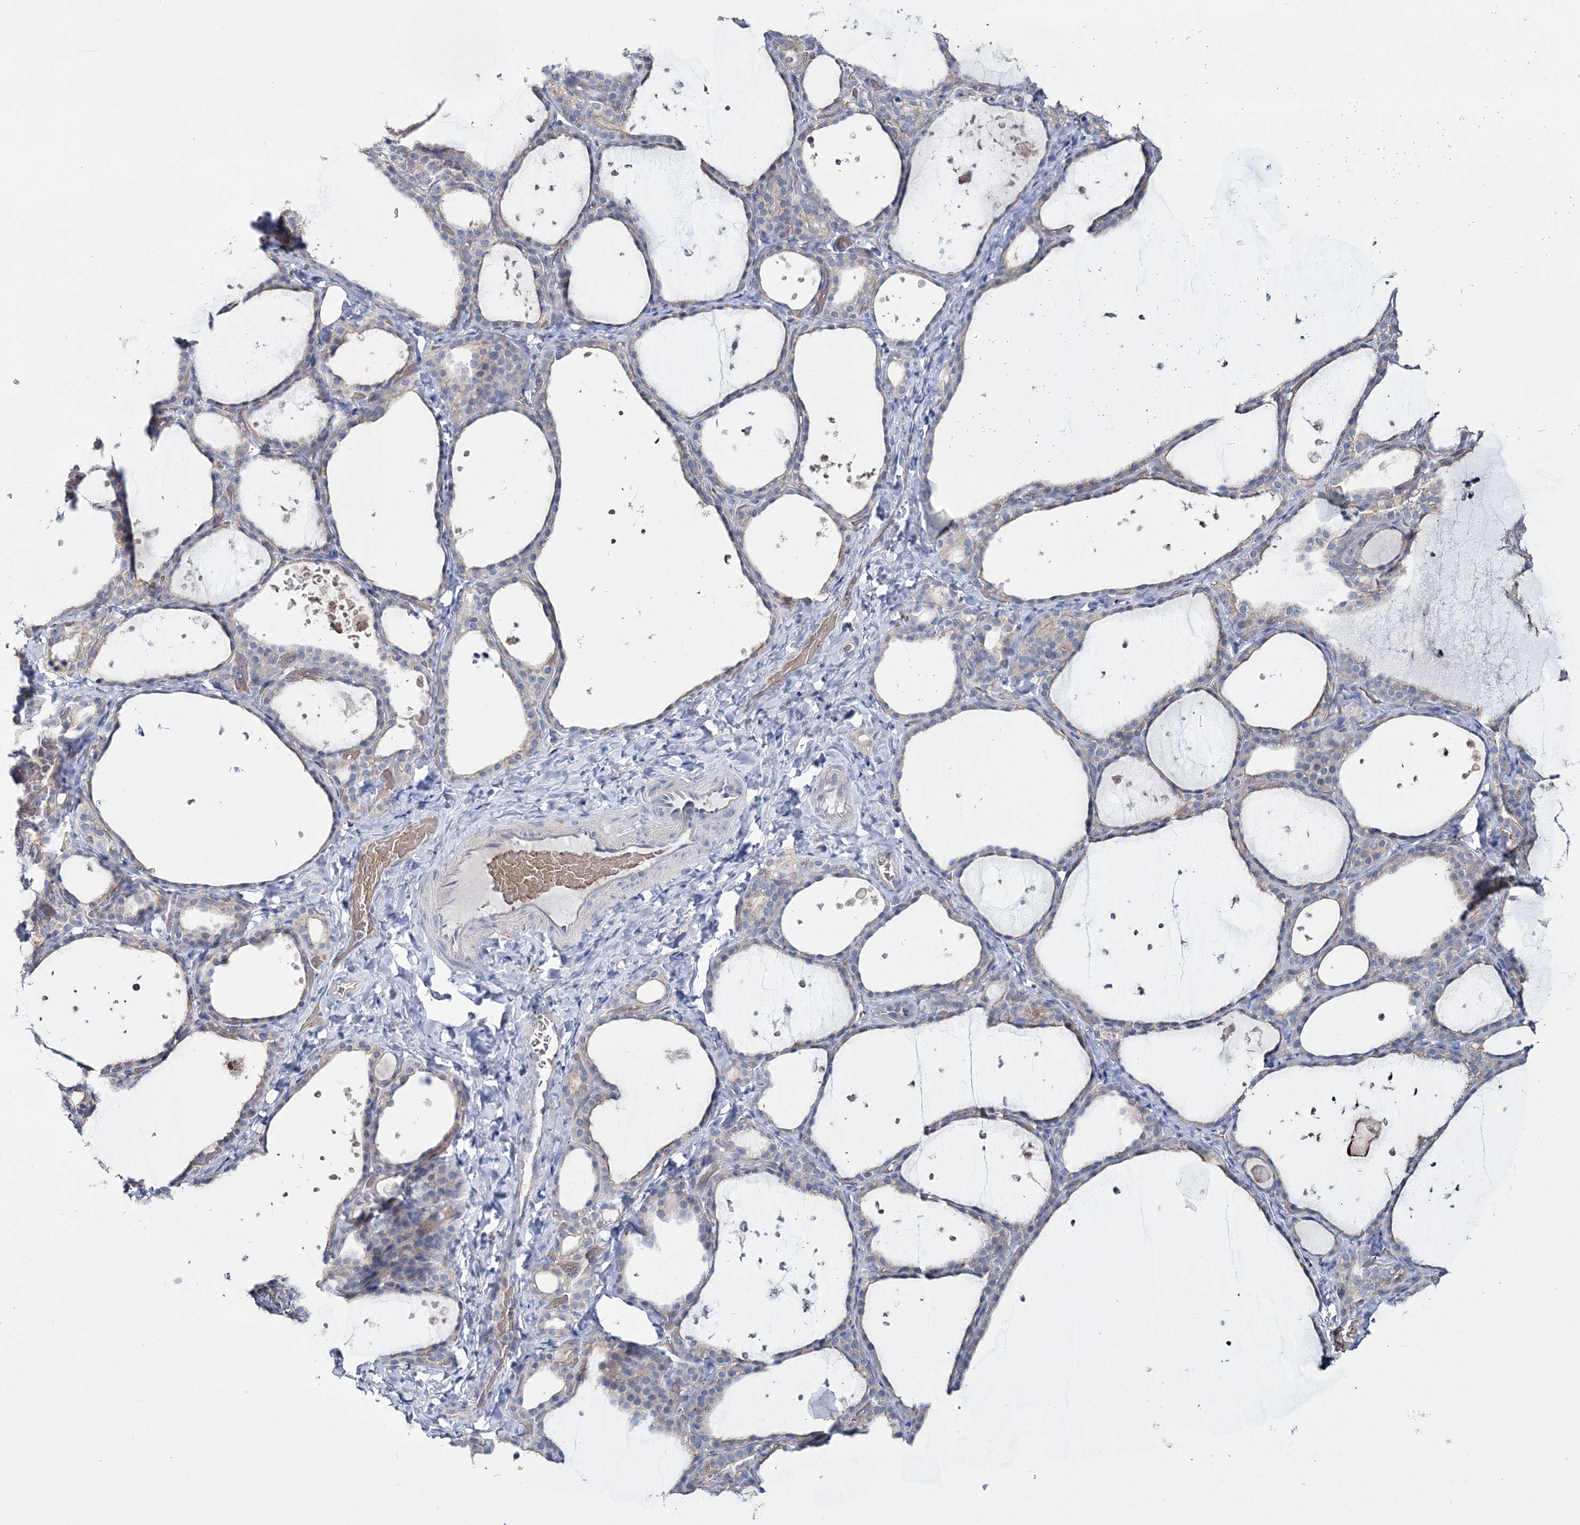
{"staining": {"intensity": "negative", "quantity": "none", "location": "none"}, "tissue": "thyroid gland", "cell_type": "Glandular cells", "image_type": "normal", "snomed": [{"axis": "morphology", "description": "Normal tissue, NOS"}, {"axis": "topography", "description": "Thyroid gland"}], "caption": "The micrograph demonstrates no staining of glandular cells in unremarkable thyroid gland.", "gene": "ATP11B", "patient": {"sex": "female", "age": 44}}